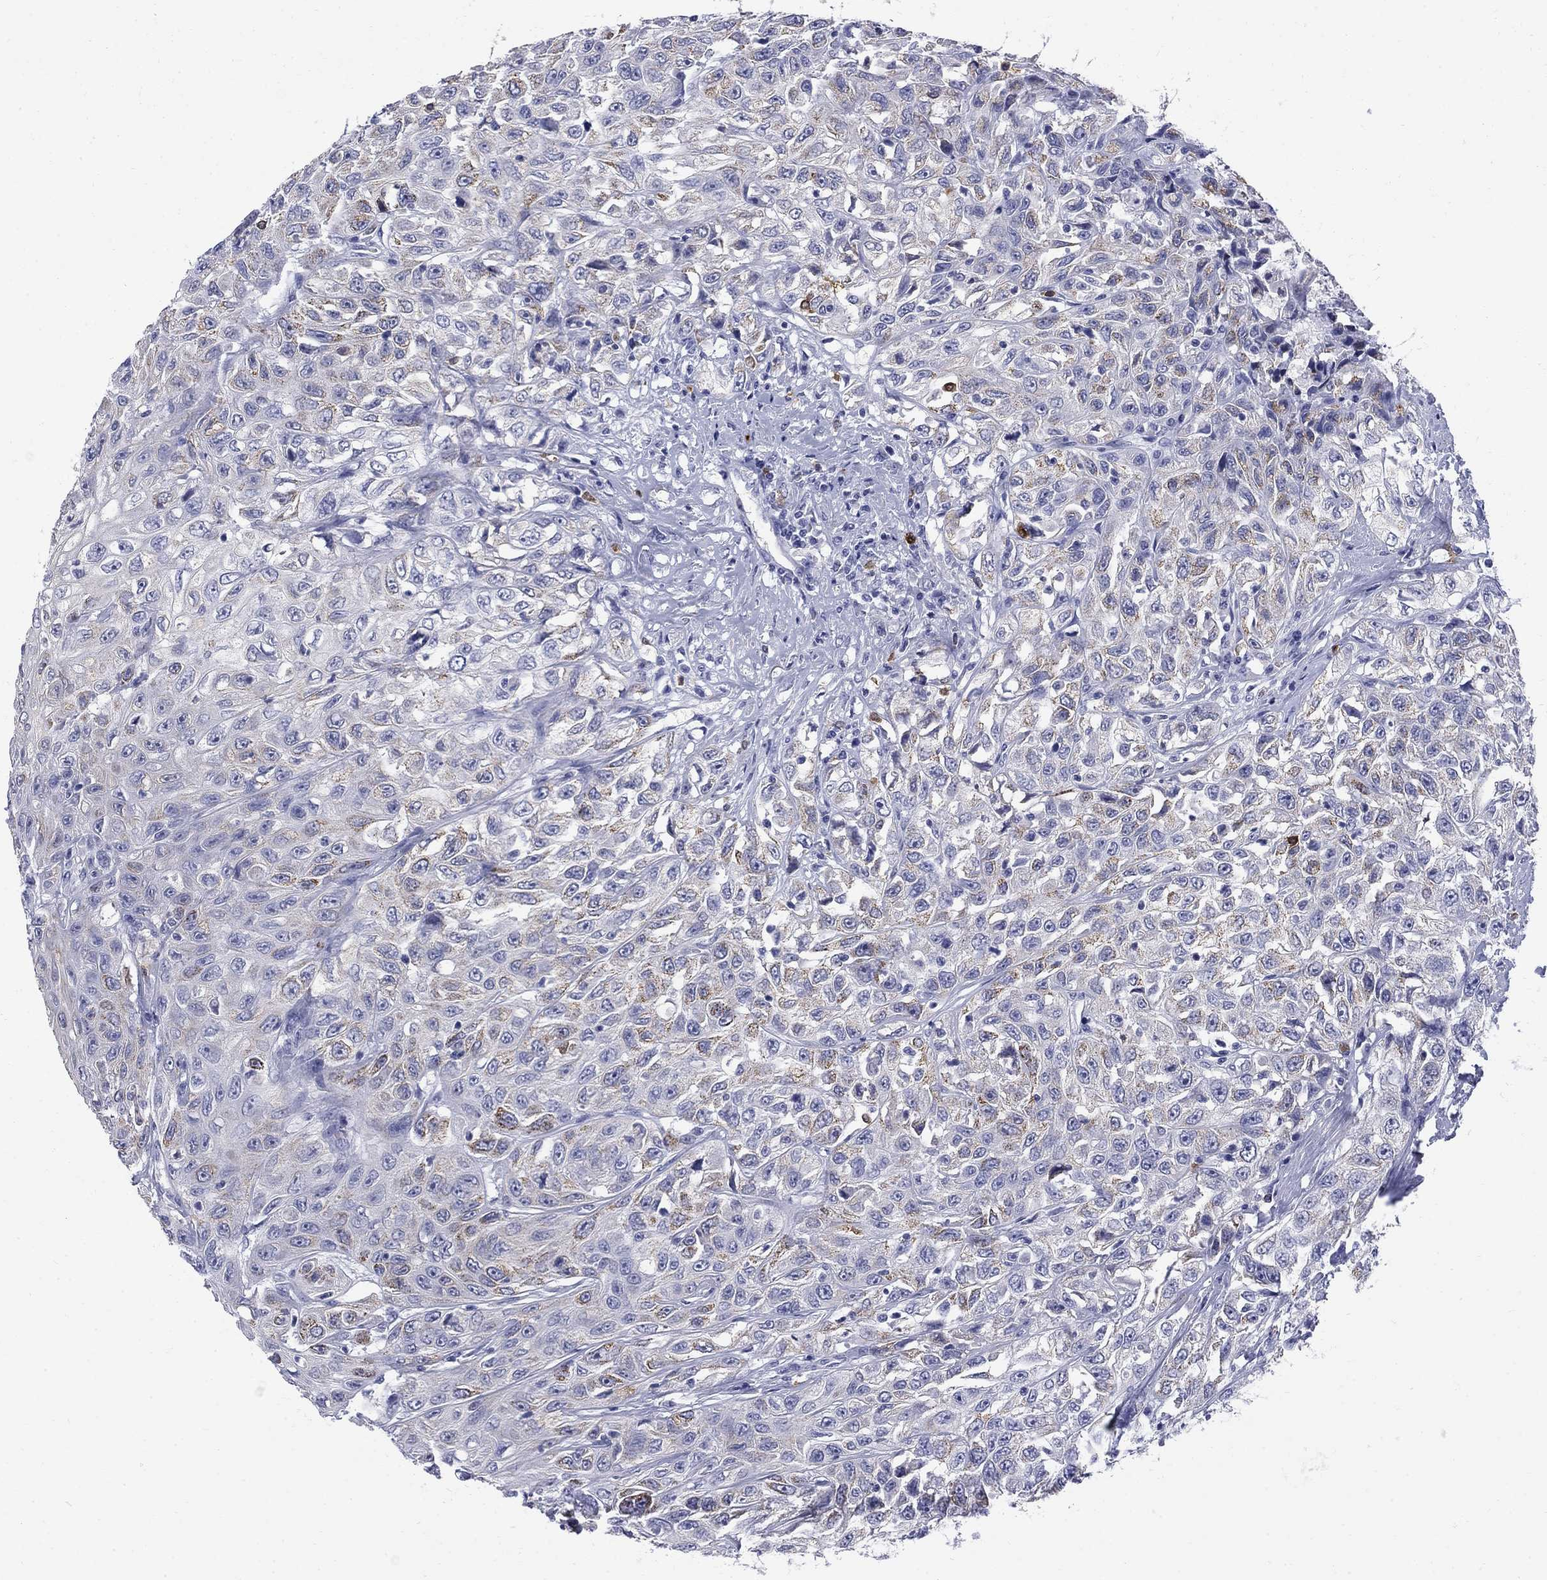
{"staining": {"intensity": "negative", "quantity": "none", "location": "none"}, "tissue": "urothelial cancer", "cell_type": "Tumor cells", "image_type": "cancer", "snomed": [{"axis": "morphology", "description": "Urothelial carcinoma, High grade"}, {"axis": "topography", "description": "Urinary bladder"}], "caption": "High-grade urothelial carcinoma stained for a protein using immunohistochemistry (IHC) shows no expression tumor cells.", "gene": "SERPINB2", "patient": {"sex": "female", "age": 56}}